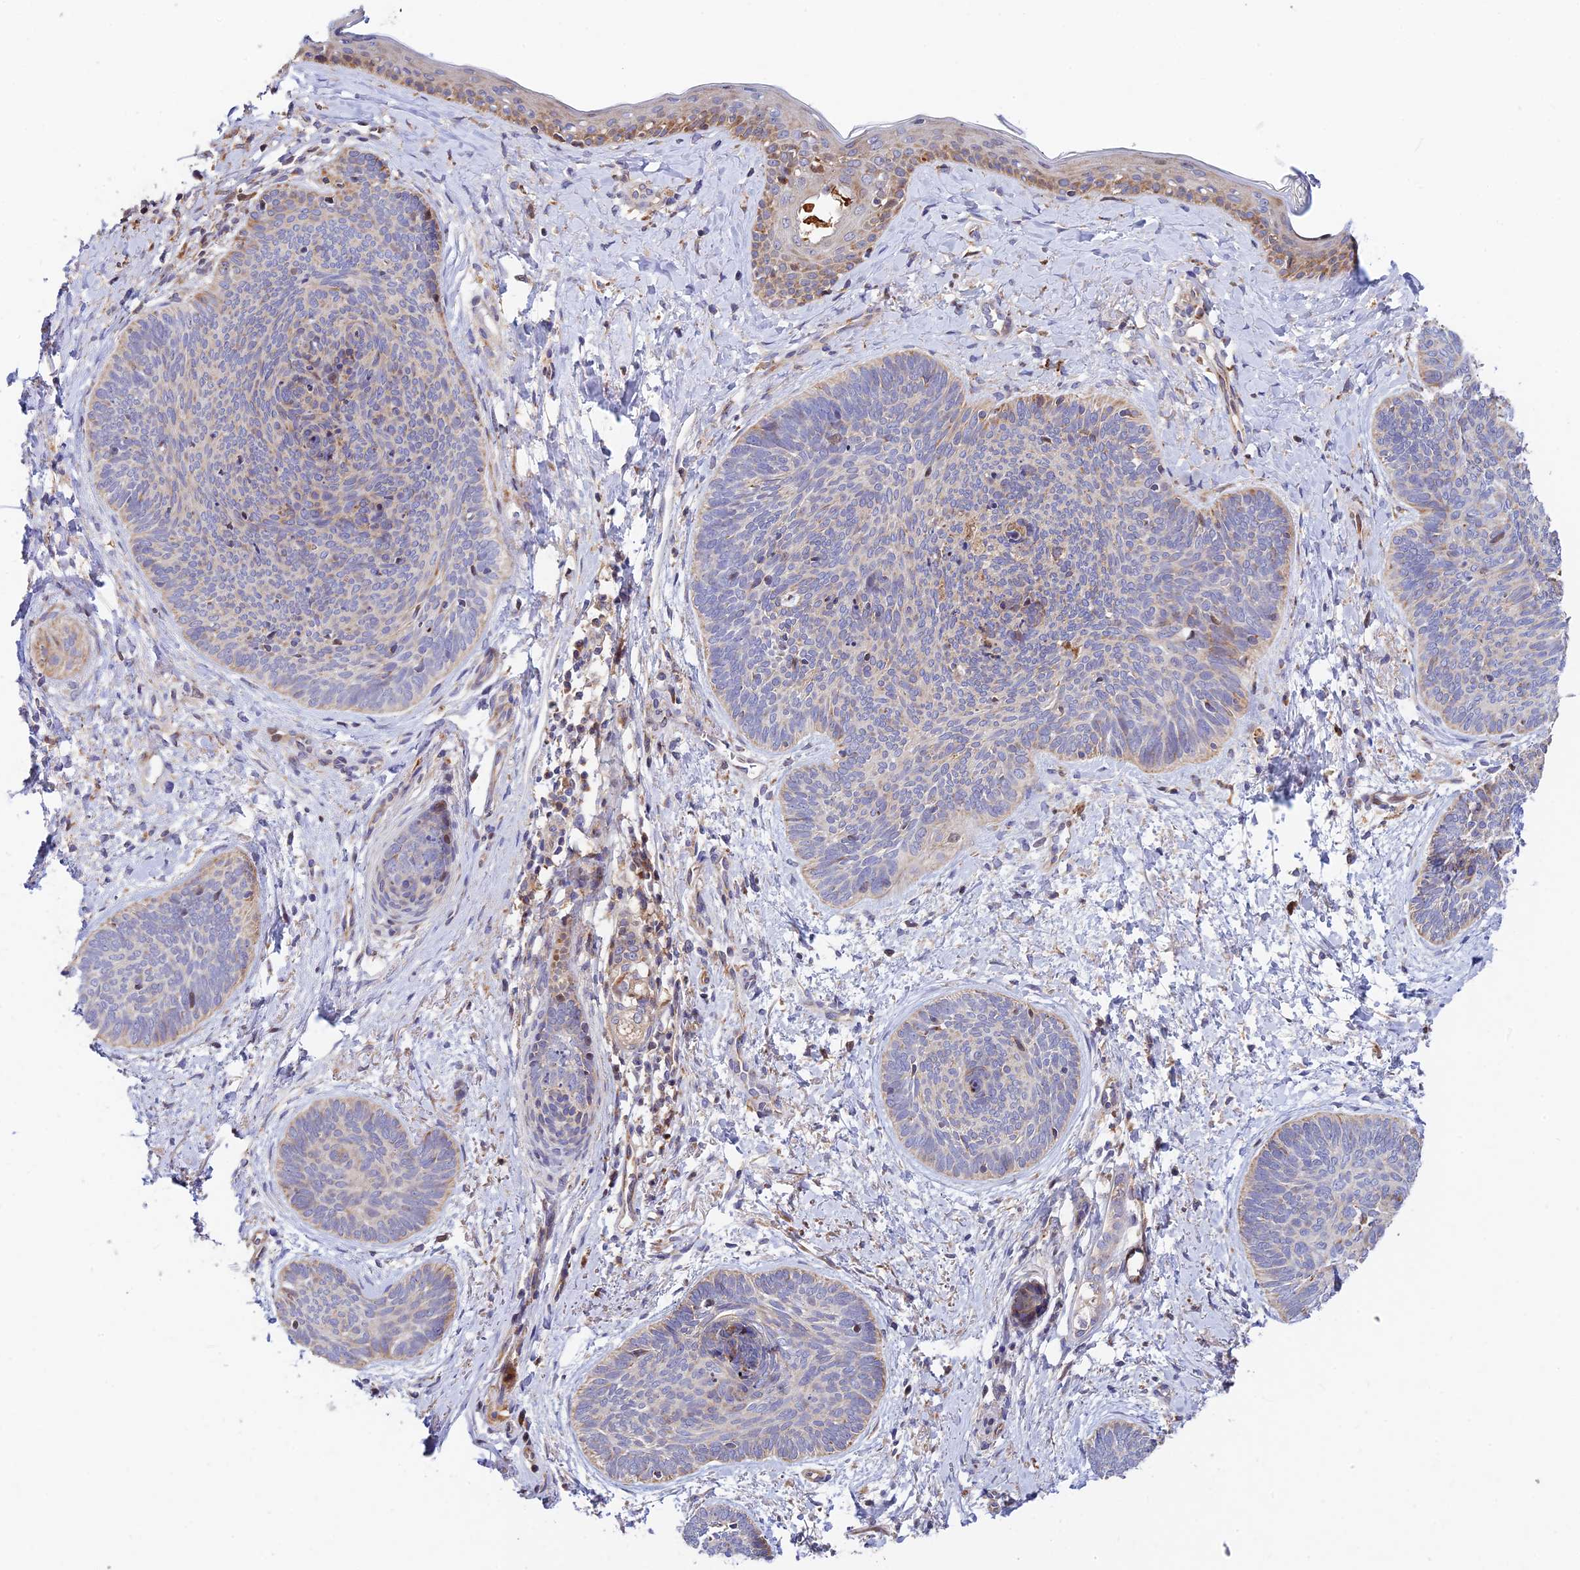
{"staining": {"intensity": "negative", "quantity": "none", "location": "none"}, "tissue": "skin cancer", "cell_type": "Tumor cells", "image_type": "cancer", "snomed": [{"axis": "morphology", "description": "Basal cell carcinoma"}, {"axis": "topography", "description": "Skin"}], "caption": "Immunohistochemistry (IHC) photomicrograph of neoplastic tissue: skin cancer stained with DAB displays no significant protein expression in tumor cells.", "gene": "FUOM", "patient": {"sex": "female", "age": 81}}